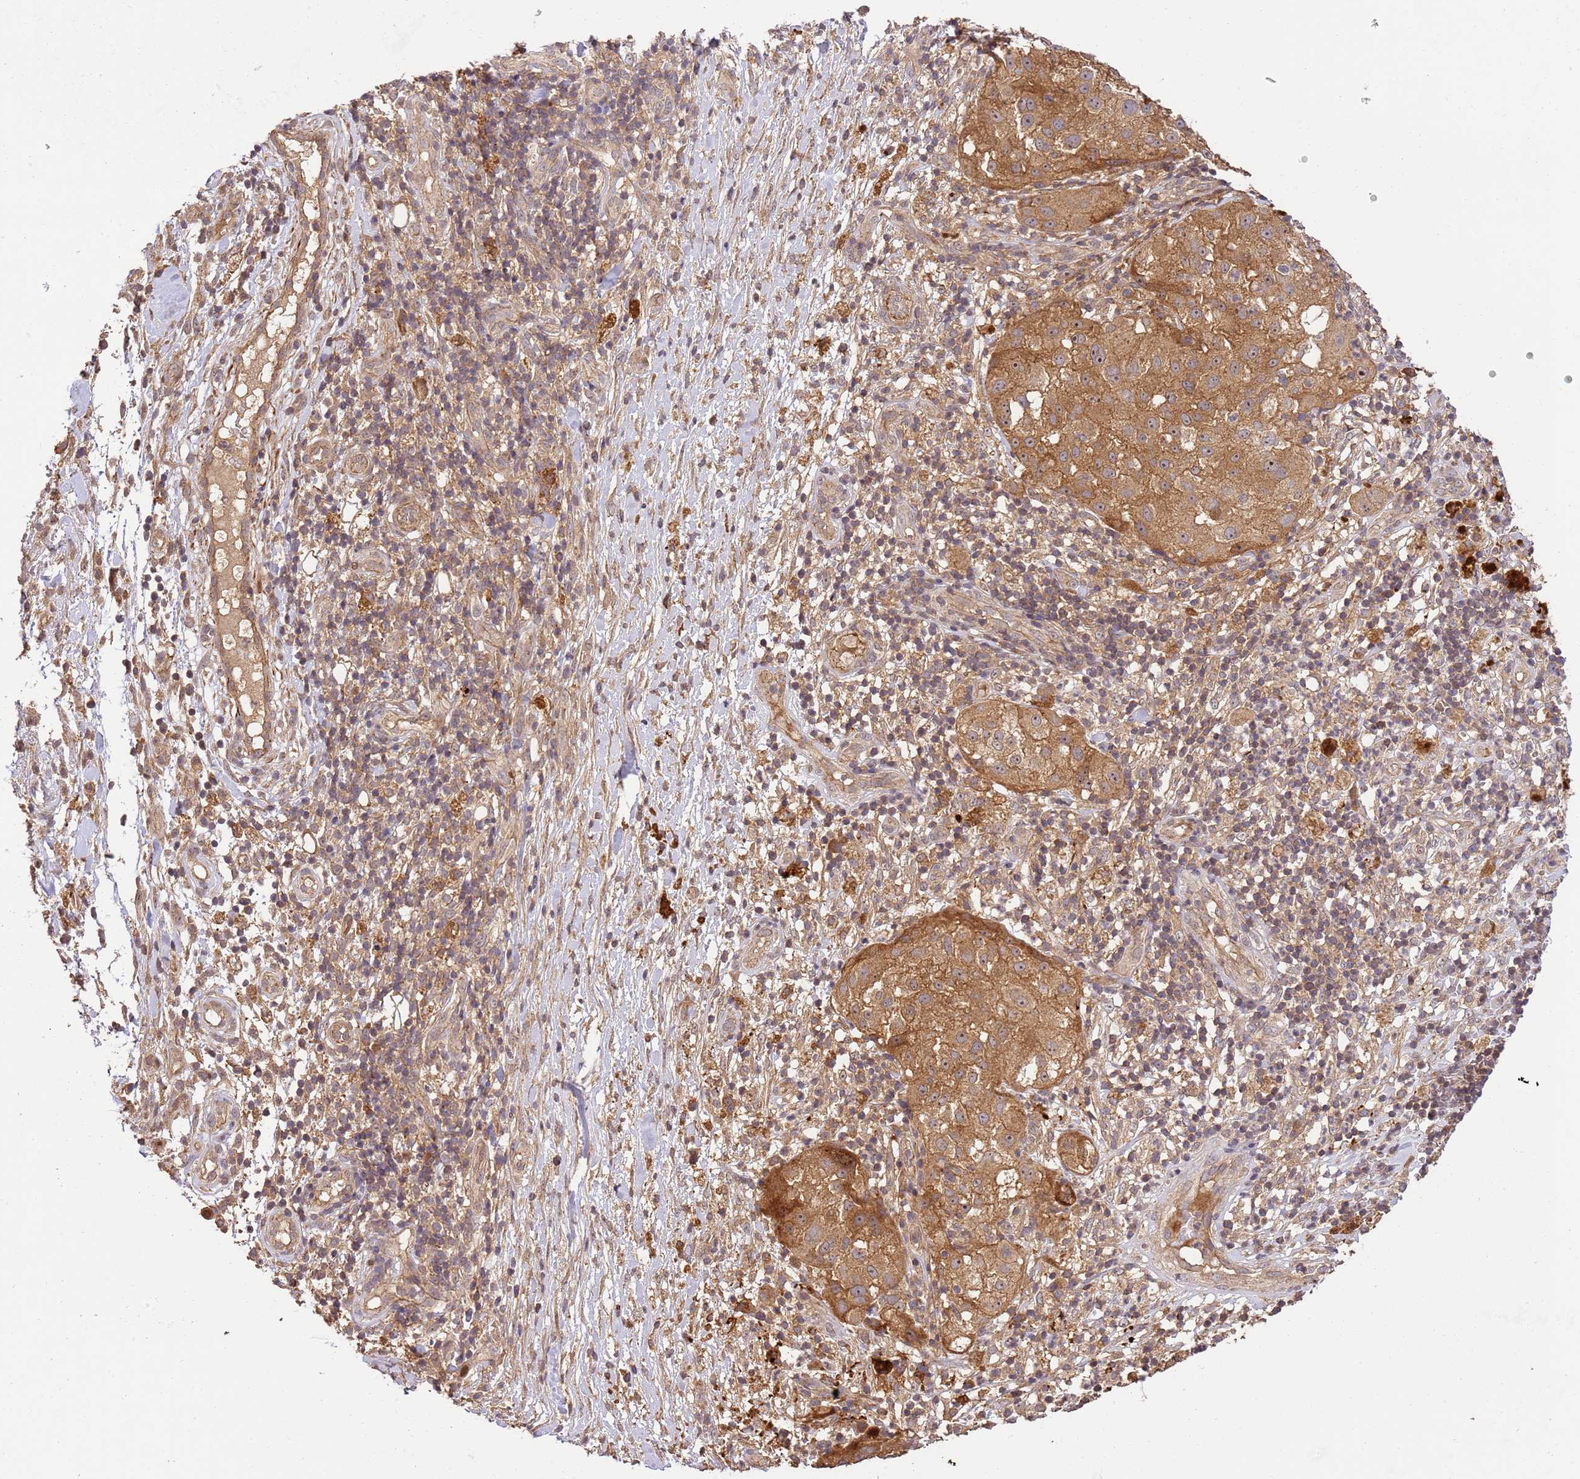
{"staining": {"intensity": "moderate", "quantity": ">75%", "location": "cytoplasmic/membranous"}, "tissue": "melanoma", "cell_type": "Tumor cells", "image_type": "cancer", "snomed": [{"axis": "morphology", "description": "Normal morphology"}, {"axis": "morphology", "description": "Malignant melanoma, NOS"}, {"axis": "topography", "description": "Skin"}], "caption": "Melanoma stained for a protein shows moderate cytoplasmic/membranous positivity in tumor cells. The protein is stained brown, and the nuclei are stained in blue (DAB IHC with brightfield microscopy, high magnification).", "gene": "GAREM1", "patient": {"sex": "female", "age": 72}}